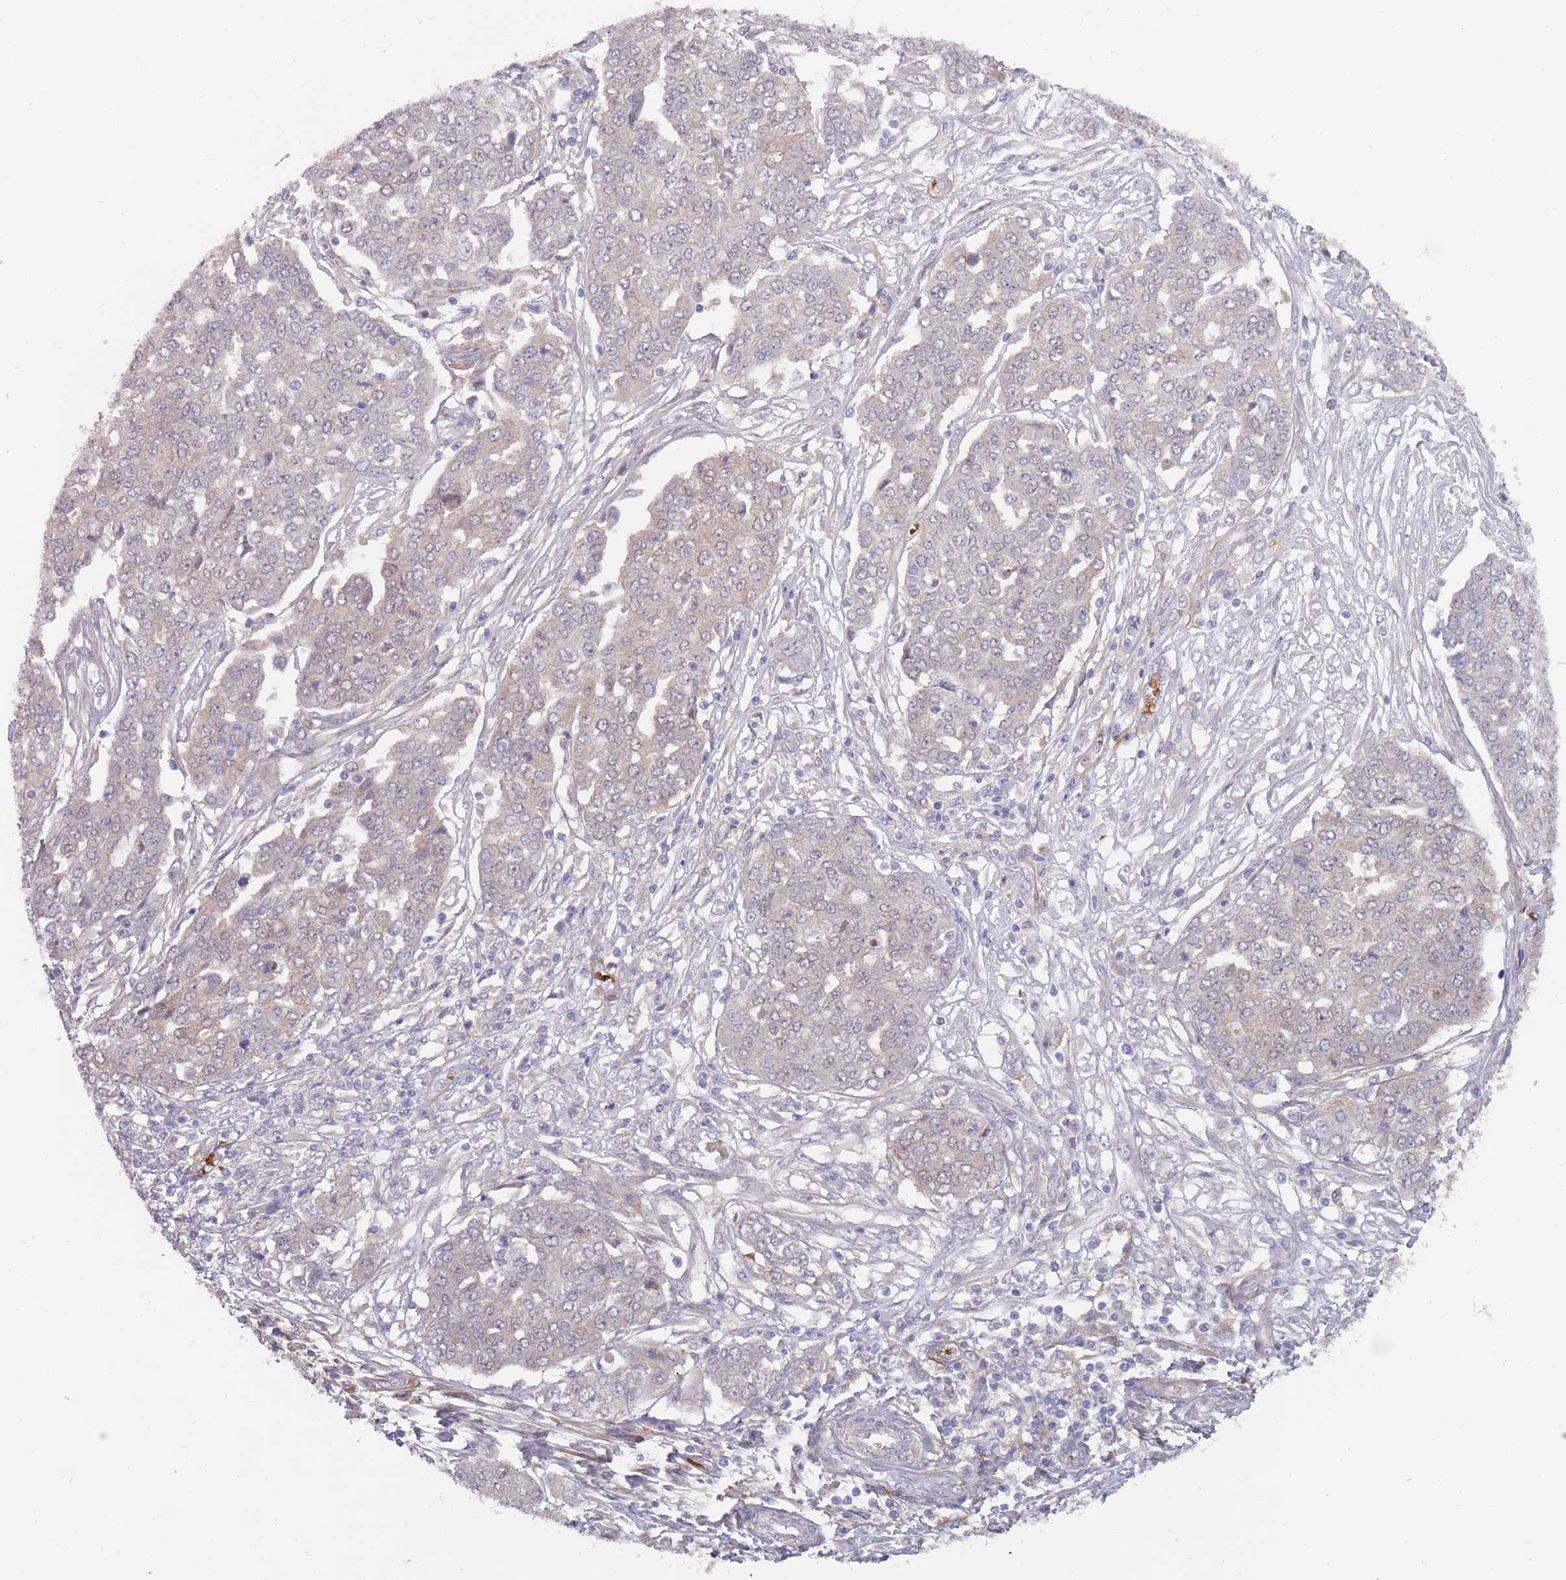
{"staining": {"intensity": "negative", "quantity": "none", "location": "none"}, "tissue": "ovarian cancer", "cell_type": "Tumor cells", "image_type": "cancer", "snomed": [{"axis": "morphology", "description": "Cystadenocarcinoma, serous, NOS"}, {"axis": "topography", "description": "Soft tissue"}, {"axis": "topography", "description": "Ovary"}], "caption": "Tumor cells are negative for protein expression in human ovarian cancer (serous cystadenocarcinoma). (Immunohistochemistry, brightfield microscopy, high magnification).", "gene": "CLNS1A", "patient": {"sex": "female", "age": 57}}